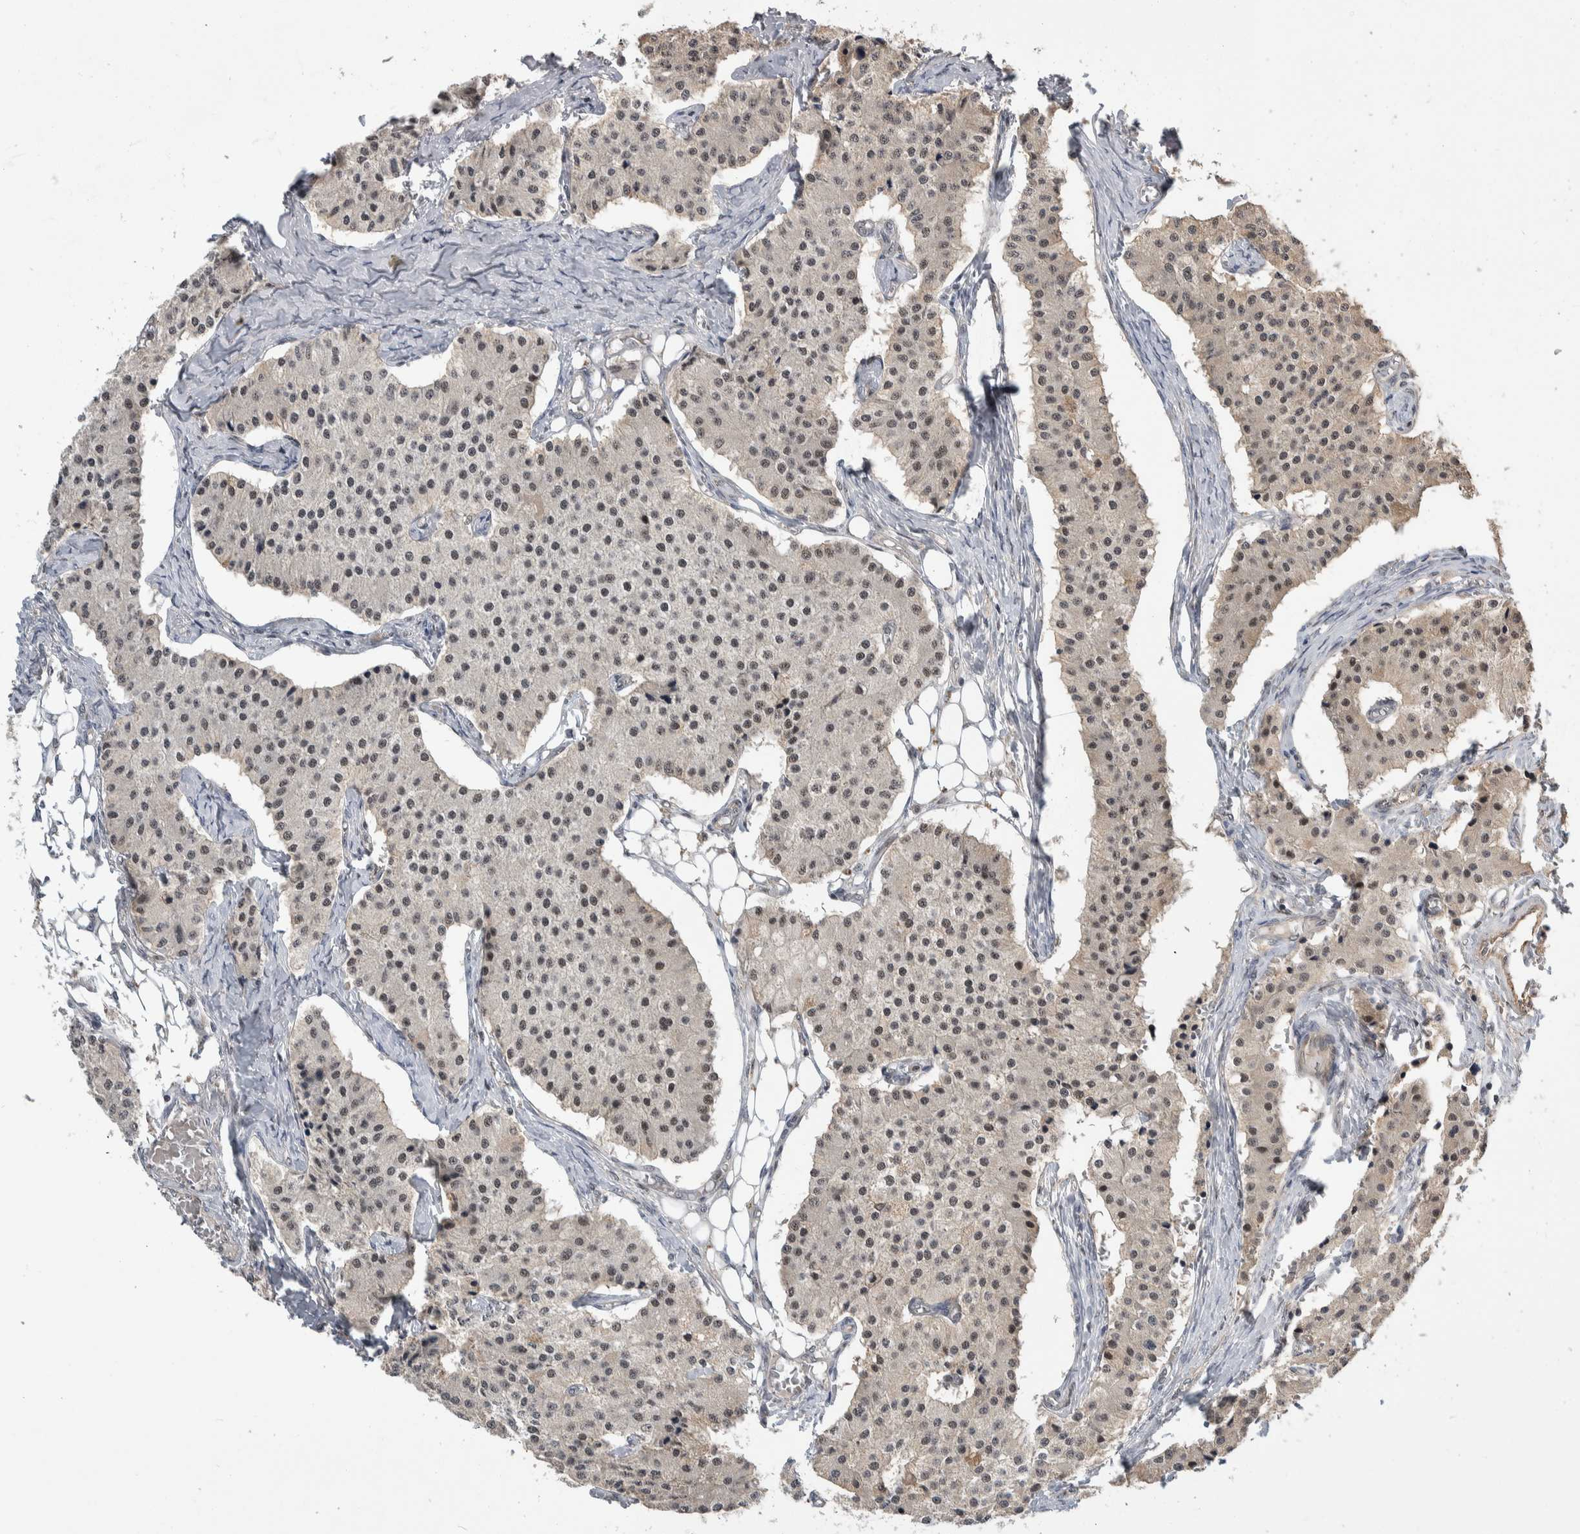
{"staining": {"intensity": "weak", "quantity": ">75%", "location": "nuclear"}, "tissue": "carcinoid", "cell_type": "Tumor cells", "image_type": "cancer", "snomed": [{"axis": "morphology", "description": "Carcinoid, malignant, NOS"}, {"axis": "topography", "description": "Colon"}], "caption": "IHC of human malignant carcinoid shows low levels of weak nuclear positivity in approximately >75% of tumor cells.", "gene": "PRDM4", "patient": {"sex": "female", "age": 52}}